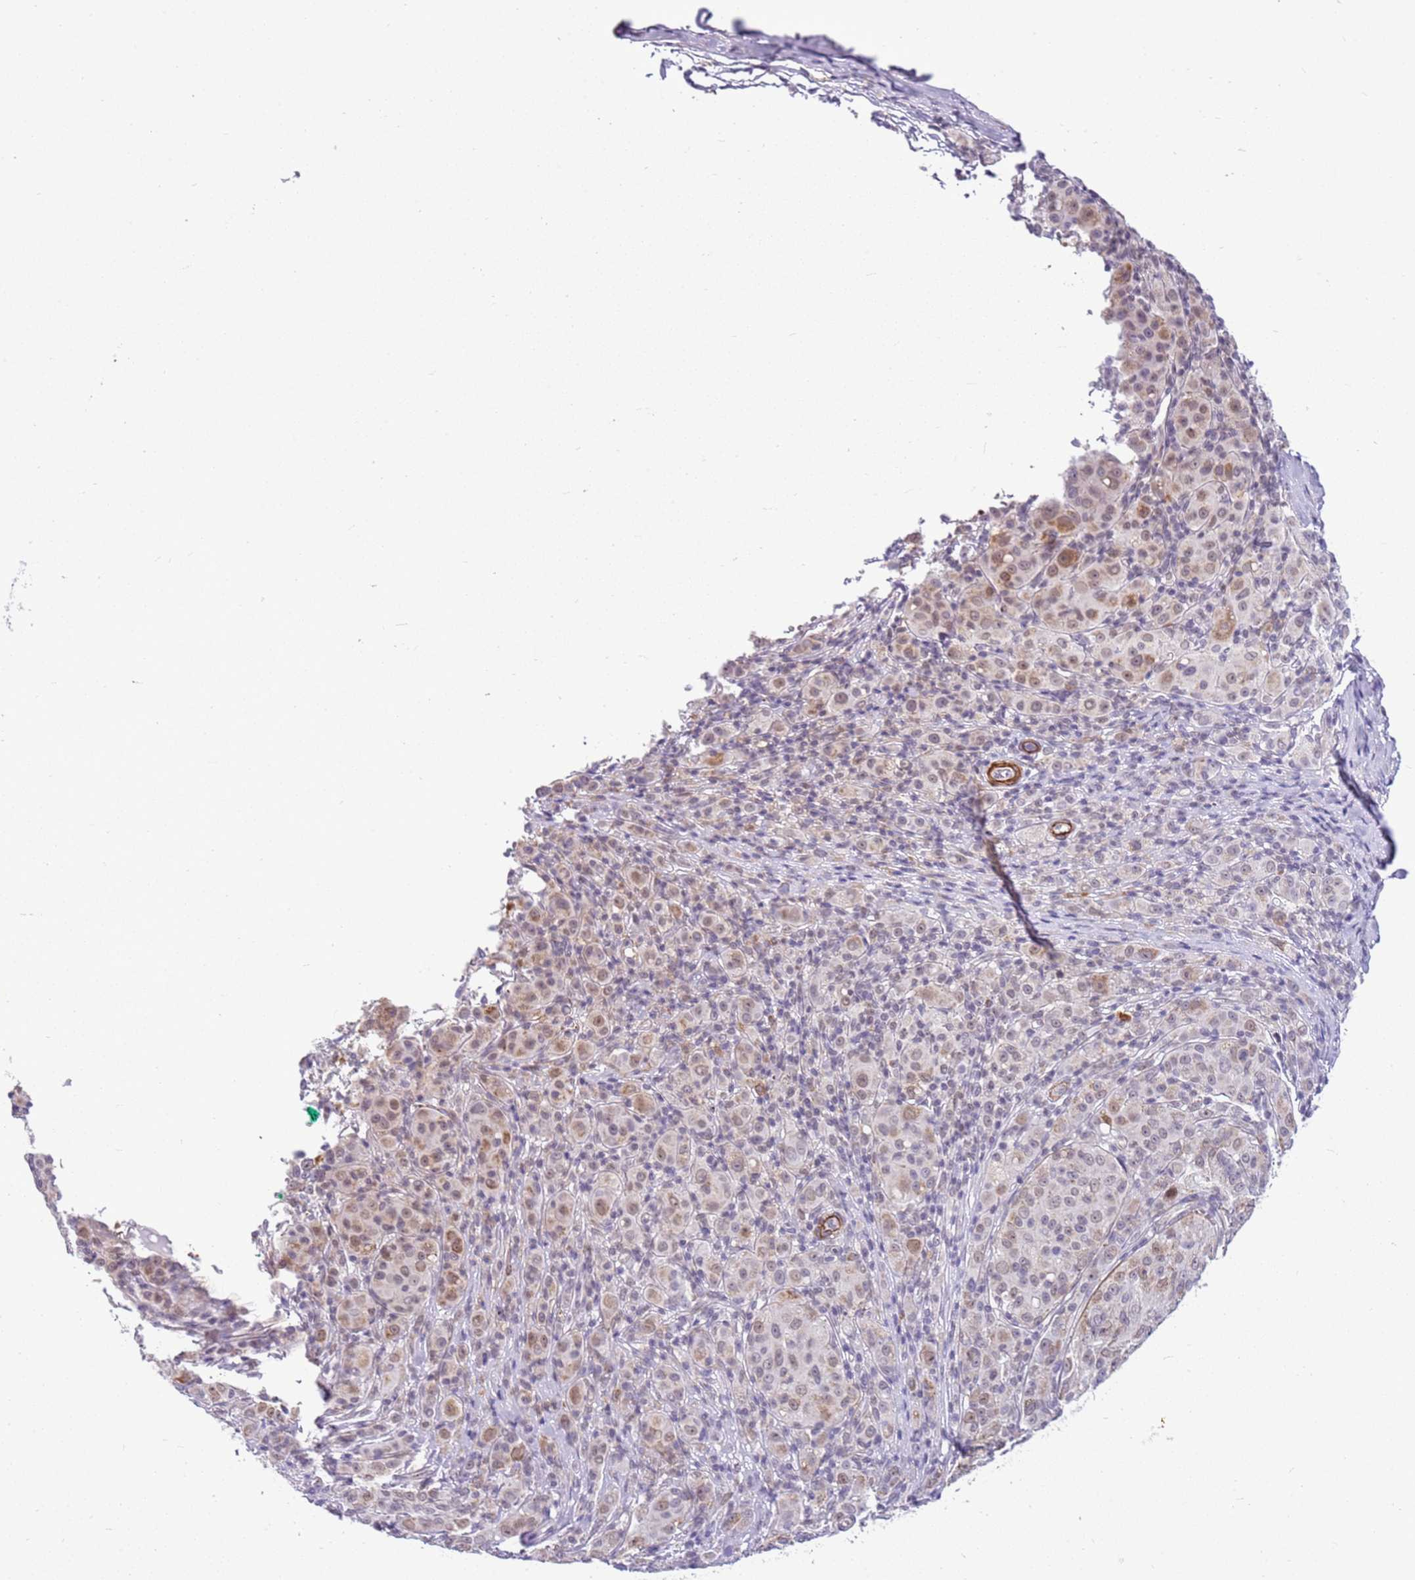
{"staining": {"intensity": "weak", "quantity": ">75%", "location": "cytoplasmic/membranous,nuclear"}, "tissue": "melanoma", "cell_type": "Tumor cells", "image_type": "cancer", "snomed": [{"axis": "morphology", "description": "Malignant melanoma, NOS"}, {"axis": "topography", "description": "Skin"}], "caption": "Human melanoma stained with a brown dye displays weak cytoplasmic/membranous and nuclear positive expression in about >75% of tumor cells.", "gene": "SMIM4", "patient": {"sex": "female", "age": 52}}